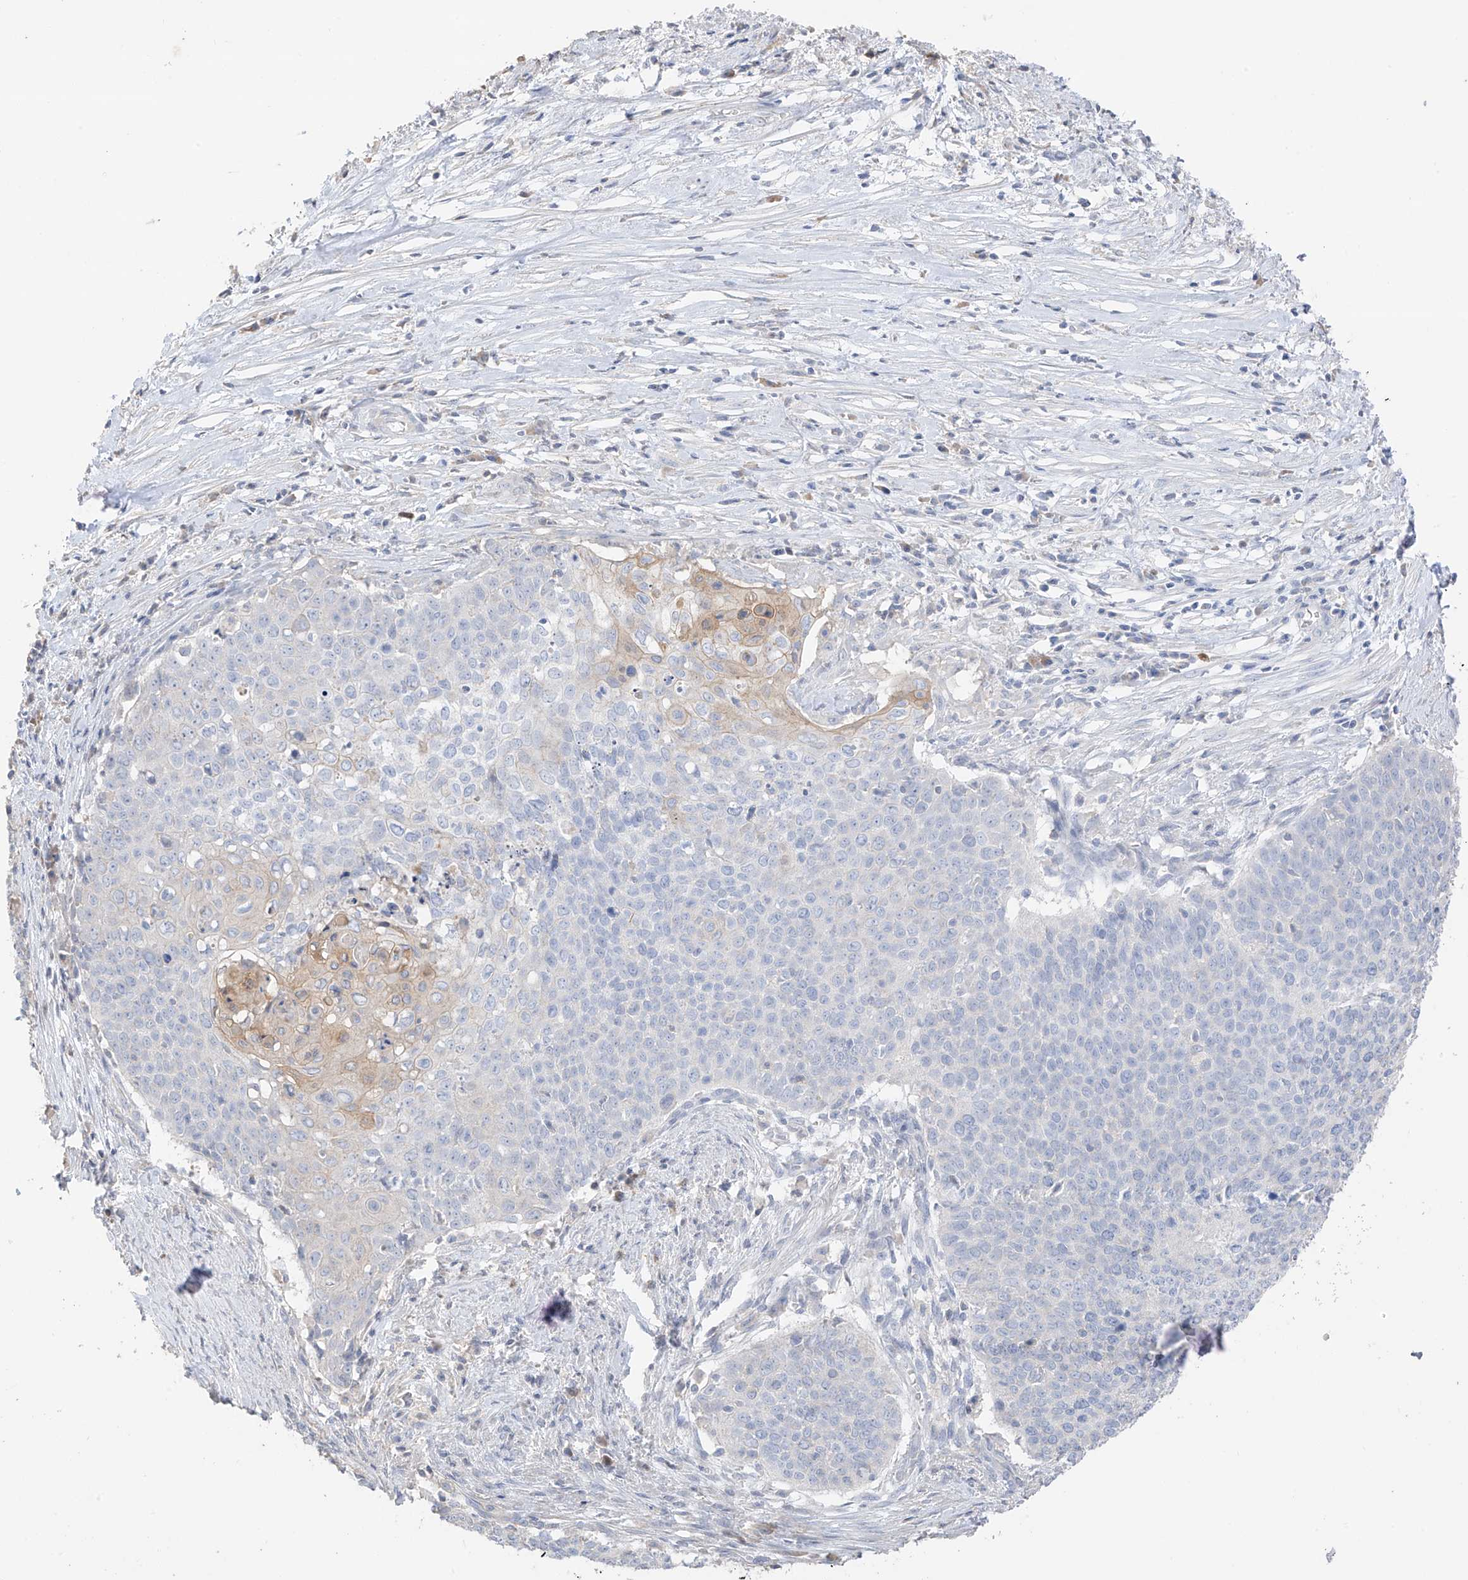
{"staining": {"intensity": "negative", "quantity": "none", "location": "none"}, "tissue": "cervical cancer", "cell_type": "Tumor cells", "image_type": "cancer", "snomed": [{"axis": "morphology", "description": "Squamous cell carcinoma, NOS"}, {"axis": "topography", "description": "Cervix"}], "caption": "DAB immunohistochemical staining of cervical cancer reveals no significant staining in tumor cells. (Brightfield microscopy of DAB IHC at high magnification).", "gene": "CAPN13", "patient": {"sex": "female", "age": 39}}